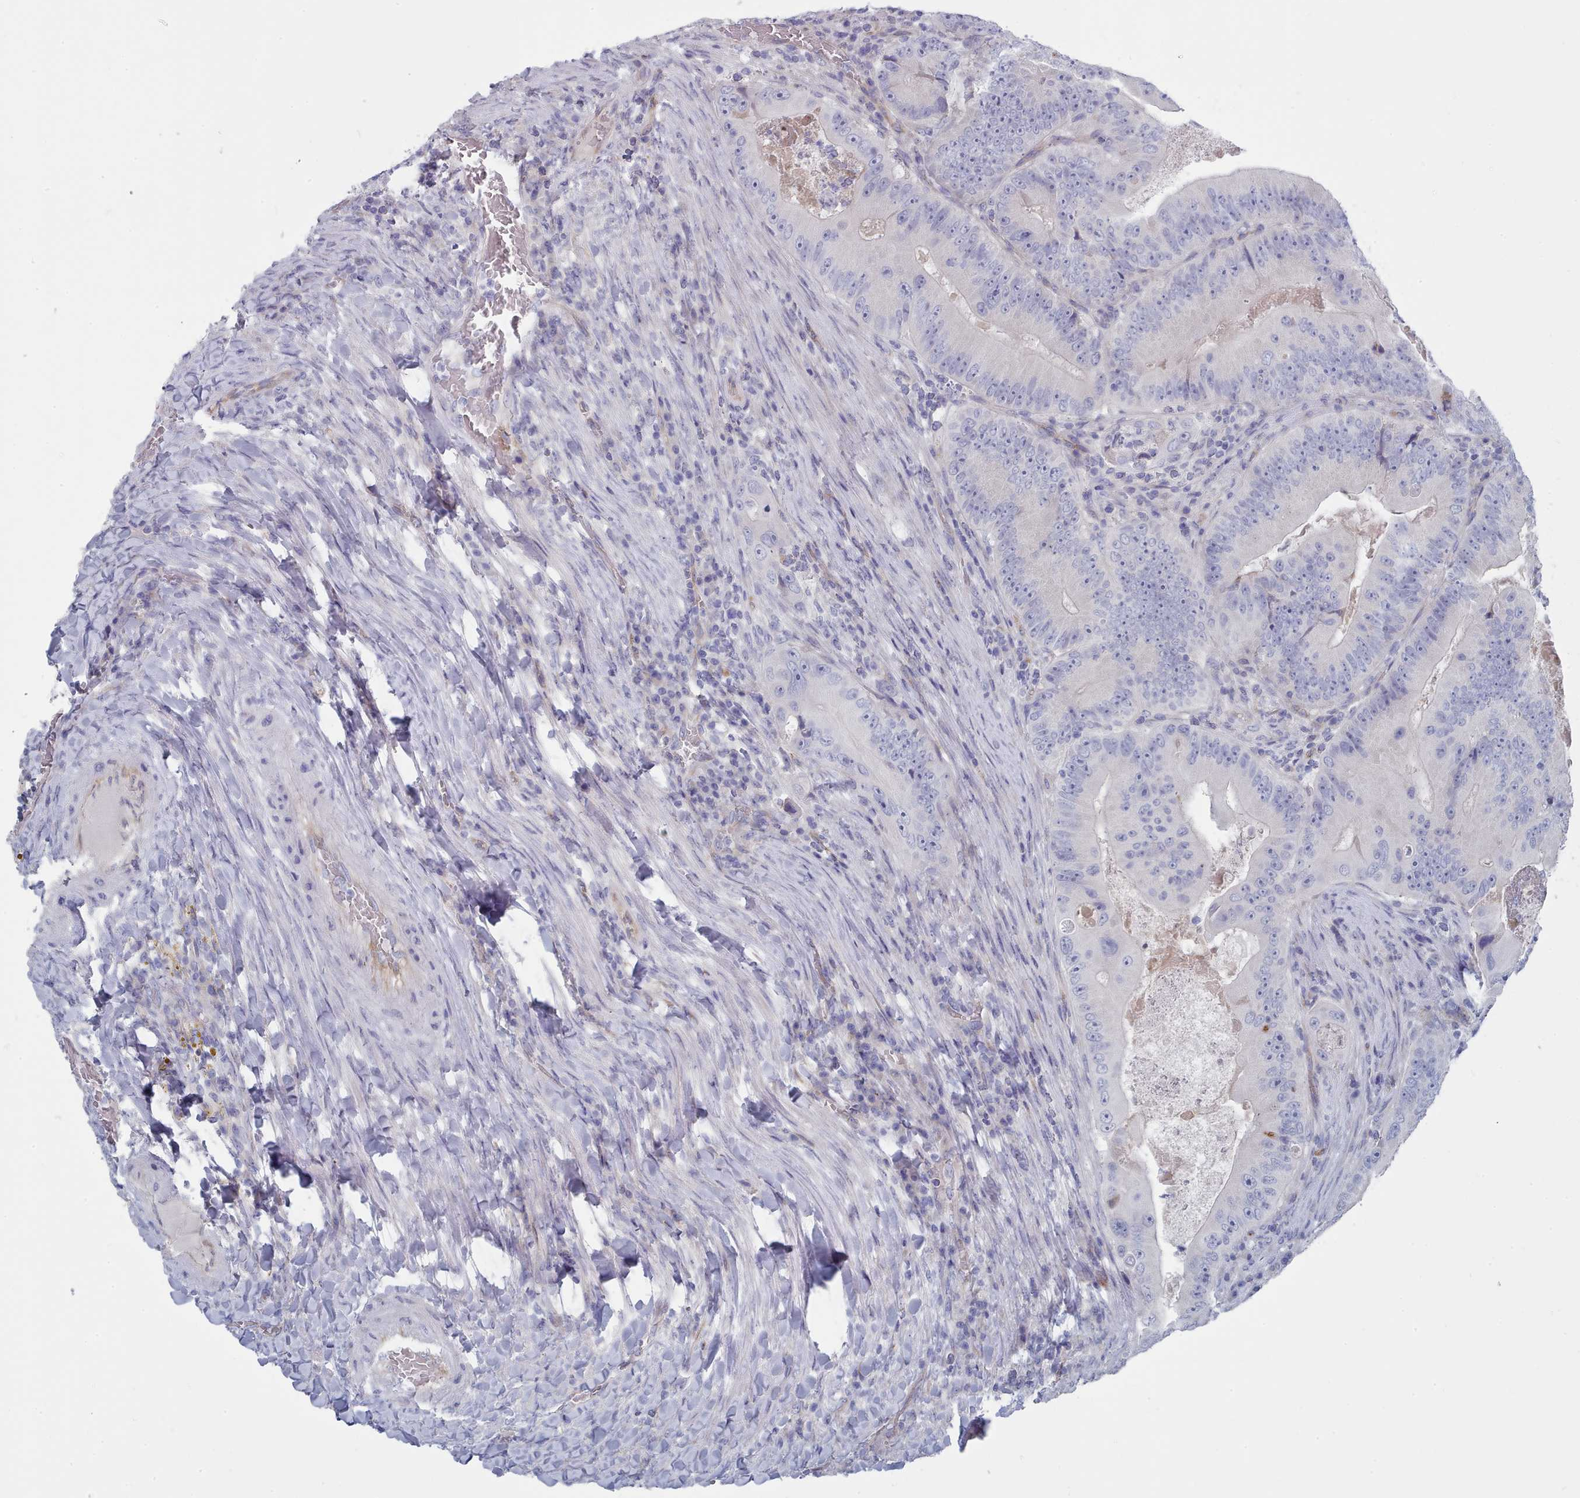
{"staining": {"intensity": "negative", "quantity": "none", "location": "none"}, "tissue": "colorectal cancer", "cell_type": "Tumor cells", "image_type": "cancer", "snomed": [{"axis": "morphology", "description": "Adenocarcinoma, NOS"}, {"axis": "topography", "description": "Colon"}], "caption": "This is an immunohistochemistry micrograph of human adenocarcinoma (colorectal). There is no positivity in tumor cells.", "gene": "PDE4C", "patient": {"sex": "female", "age": 86}}